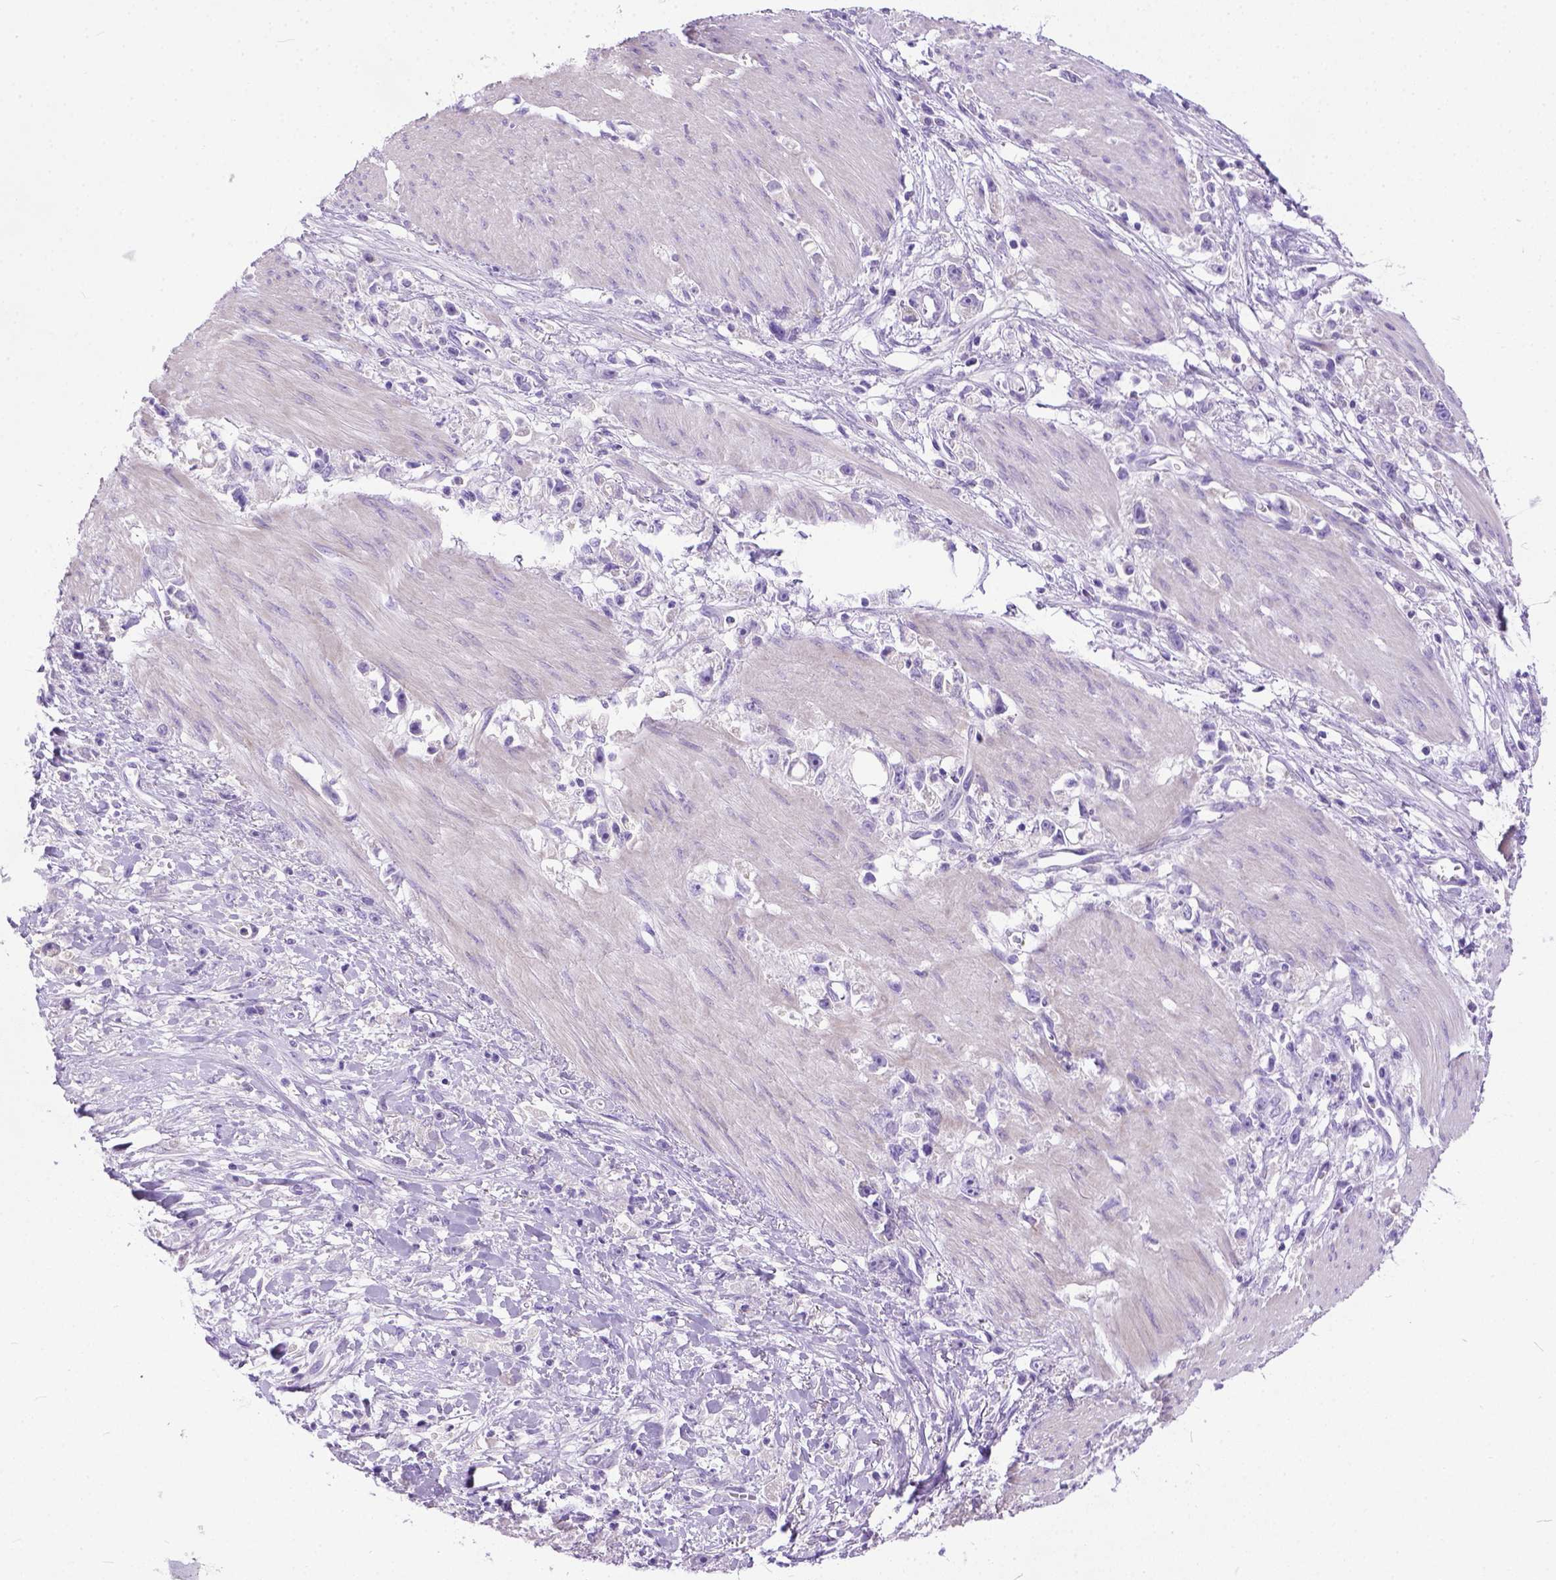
{"staining": {"intensity": "negative", "quantity": "none", "location": "none"}, "tissue": "stomach cancer", "cell_type": "Tumor cells", "image_type": "cancer", "snomed": [{"axis": "morphology", "description": "Adenocarcinoma, NOS"}, {"axis": "topography", "description": "Stomach"}], "caption": "Image shows no significant protein staining in tumor cells of stomach adenocarcinoma. (Brightfield microscopy of DAB (3,3'-diaminobenzidine) immunohistochemistry at high magnification).", "gene": "PLK5", "patient": {"sex": "female", "age": 59}}